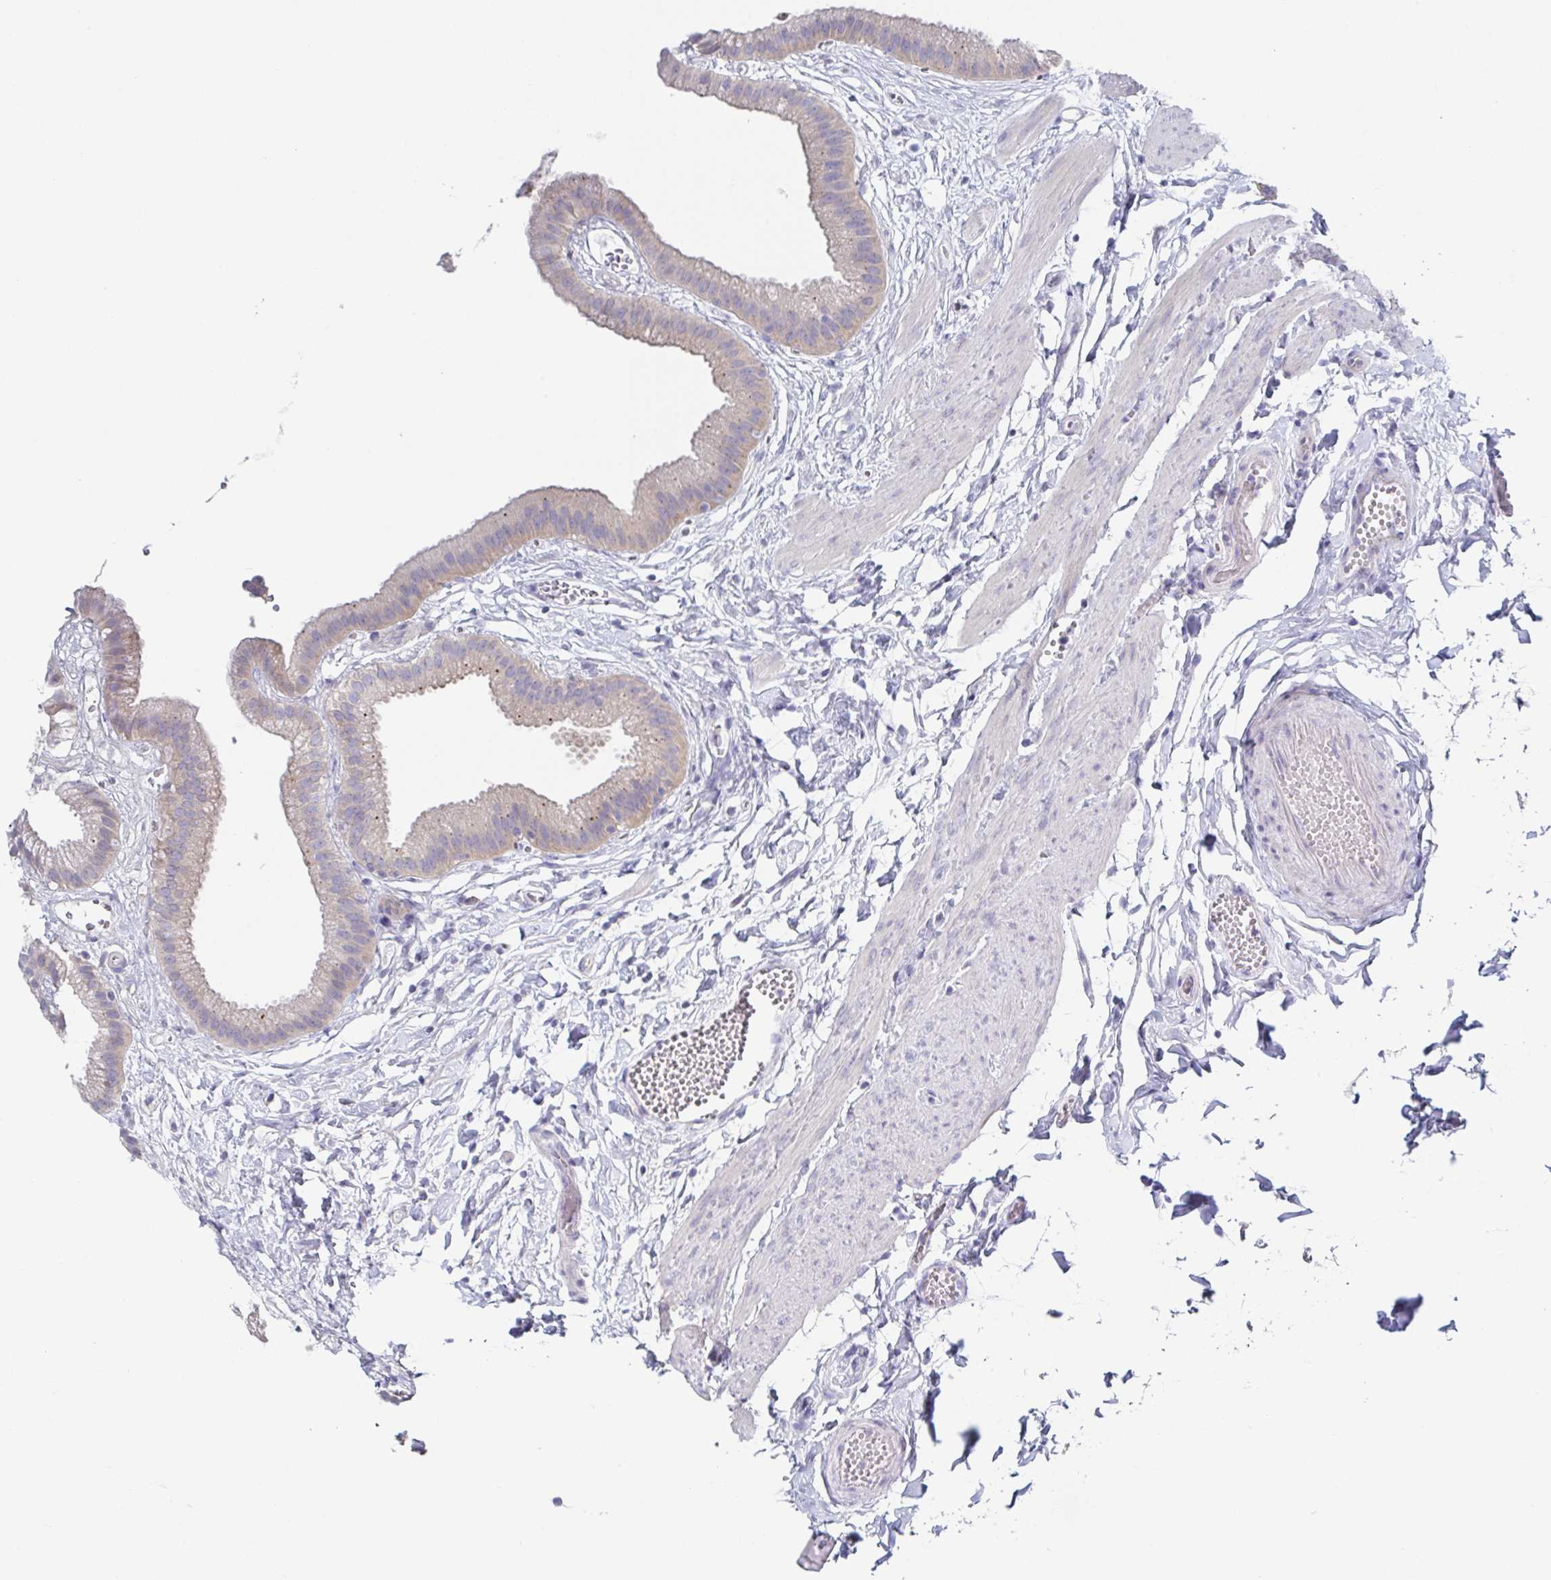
{"staining": {"intensity": "weak", "quantity": "25%-75%", "location": "cytoplasmic/membranous"}, "tissue": "gallbladder", "cell_type": "Glandular cells", "image_type": "normal", "snomed": [{"axis": "morphology", "description": "Normal tissue, NOS"}, {"axis": "topography", "description": "Gallbladder"}], "caption": "Brown immunohistochemical staining in benign gallbladder reveals weak cytoplasmic/membranous staining in approximately 25%-75% of glandular cells.", "gene": "HTR2A", "patient": {"sex": "female", "age": 63}}